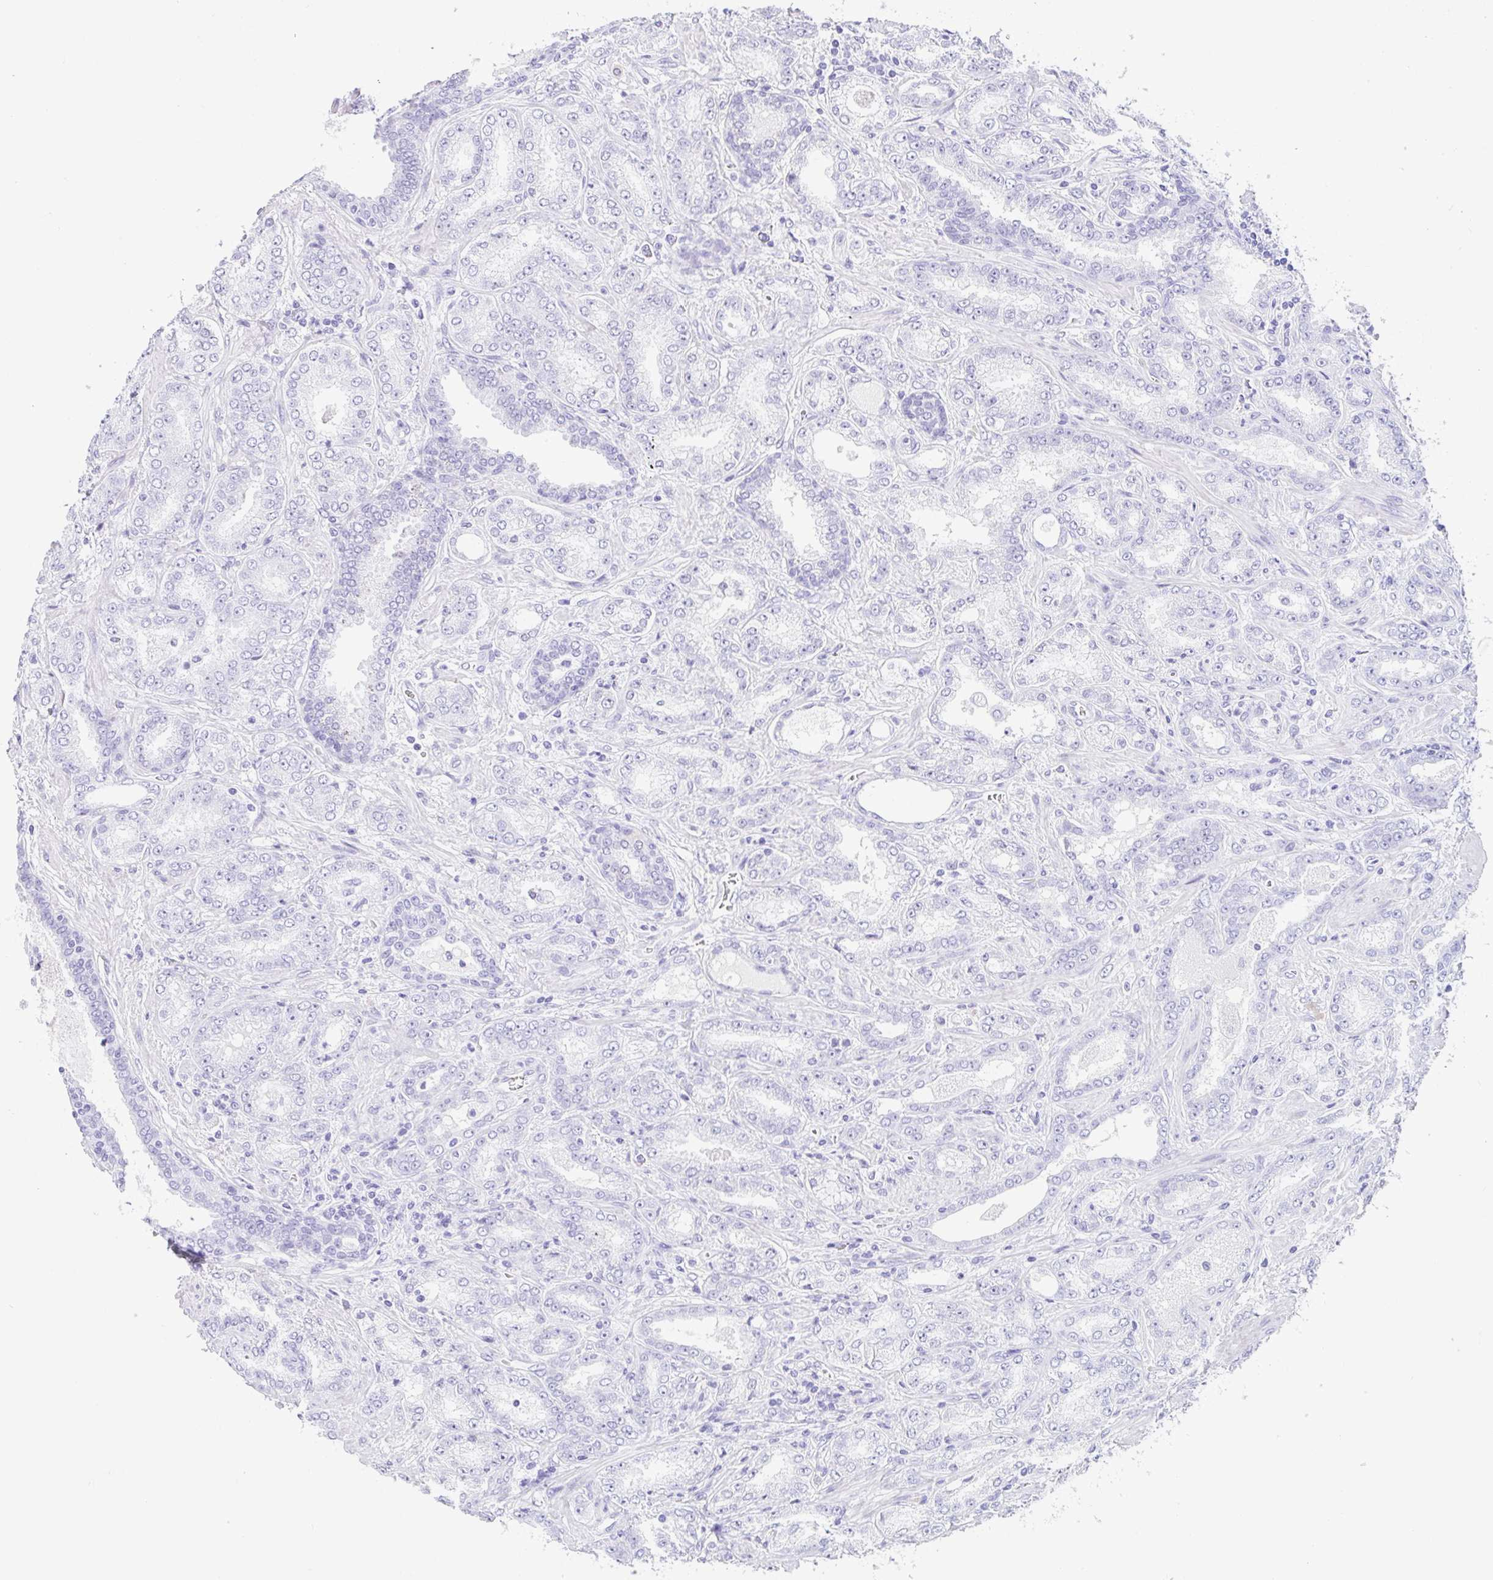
{"staining": {"intensity": "negative", "quantity": "none", "location": "none"}, "tissue": "prostate cancer", "cell_type": "Tumor cells", "image_type": "cancer", "snomed": [{"axis": "morphology", "description": "Adenocarcinoma, High grade"}, {"axis": "topography", "description": "Prostate"}], "caption": "Adenocarcinoma (high-grade) (prostate) stained for a protein using immunohistochemistry (IHC) reveals no staining tumor cells.", "gene": "CPA1", "patient": {"sex": "male", "age": 72}}